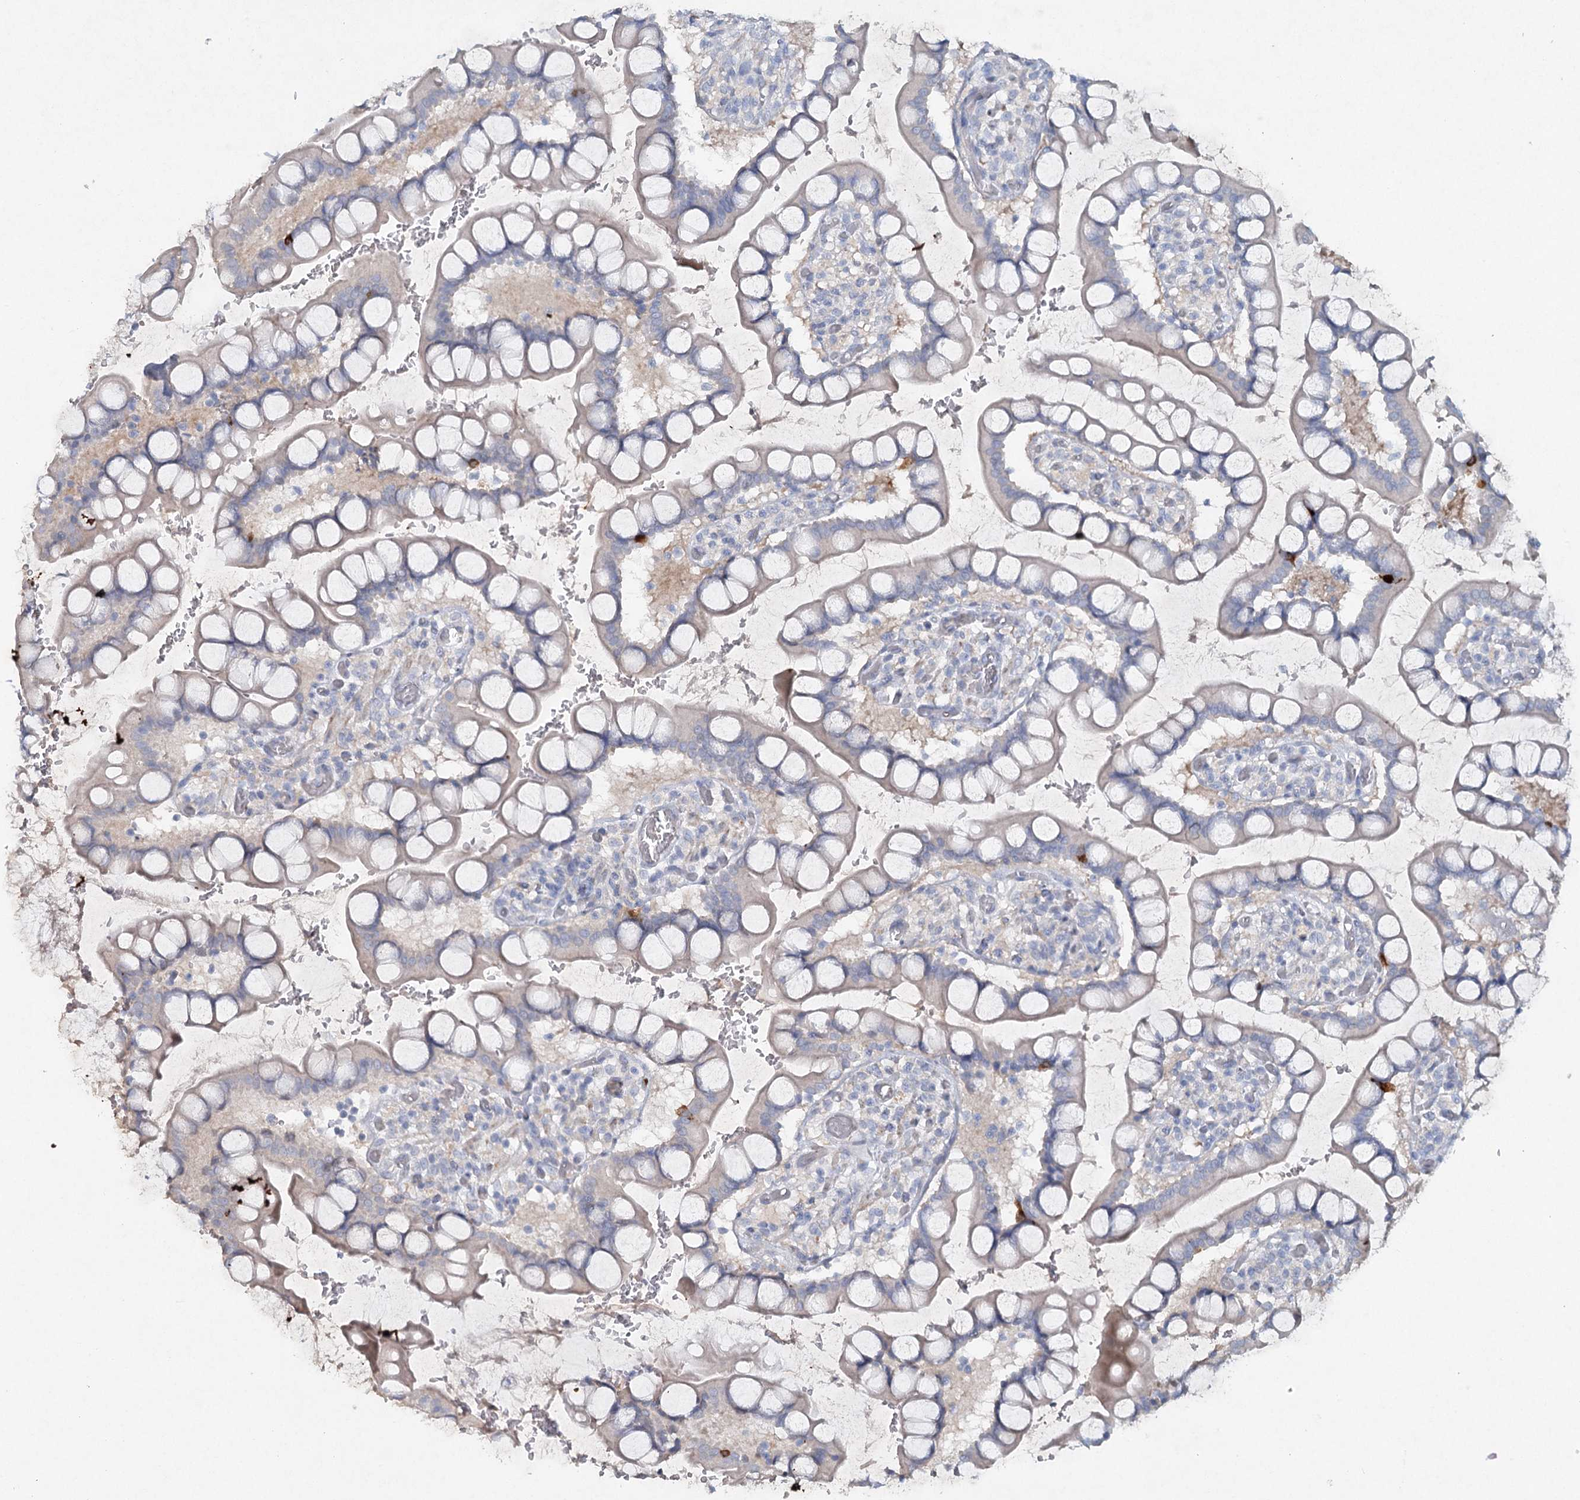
{"staining": {"intensity": "weak", "quantity": "25%-75%", "location": "cytoplasmic/membranous"}, "tissue": "small intestine", "cell_type": "Glandular cells", "image_type": "normal", "snomed": [{"axis": "morphology", "description": "Normal tissue, NOS"}, {"axis": "topography", "description": "Small intestine"}], "caption": "DAB (3,3'-diaminobenzidine) immunohistochemical staining of normal small intestine demonstrates weak cytoplasmic/membranous protein positivity in about 25%-75% of glandular cells. (brown staining indicates protein expression, while blue staining denotes nuclei).", "gene": "RFX6", "patient": {"sex": "male", "age": 52}}